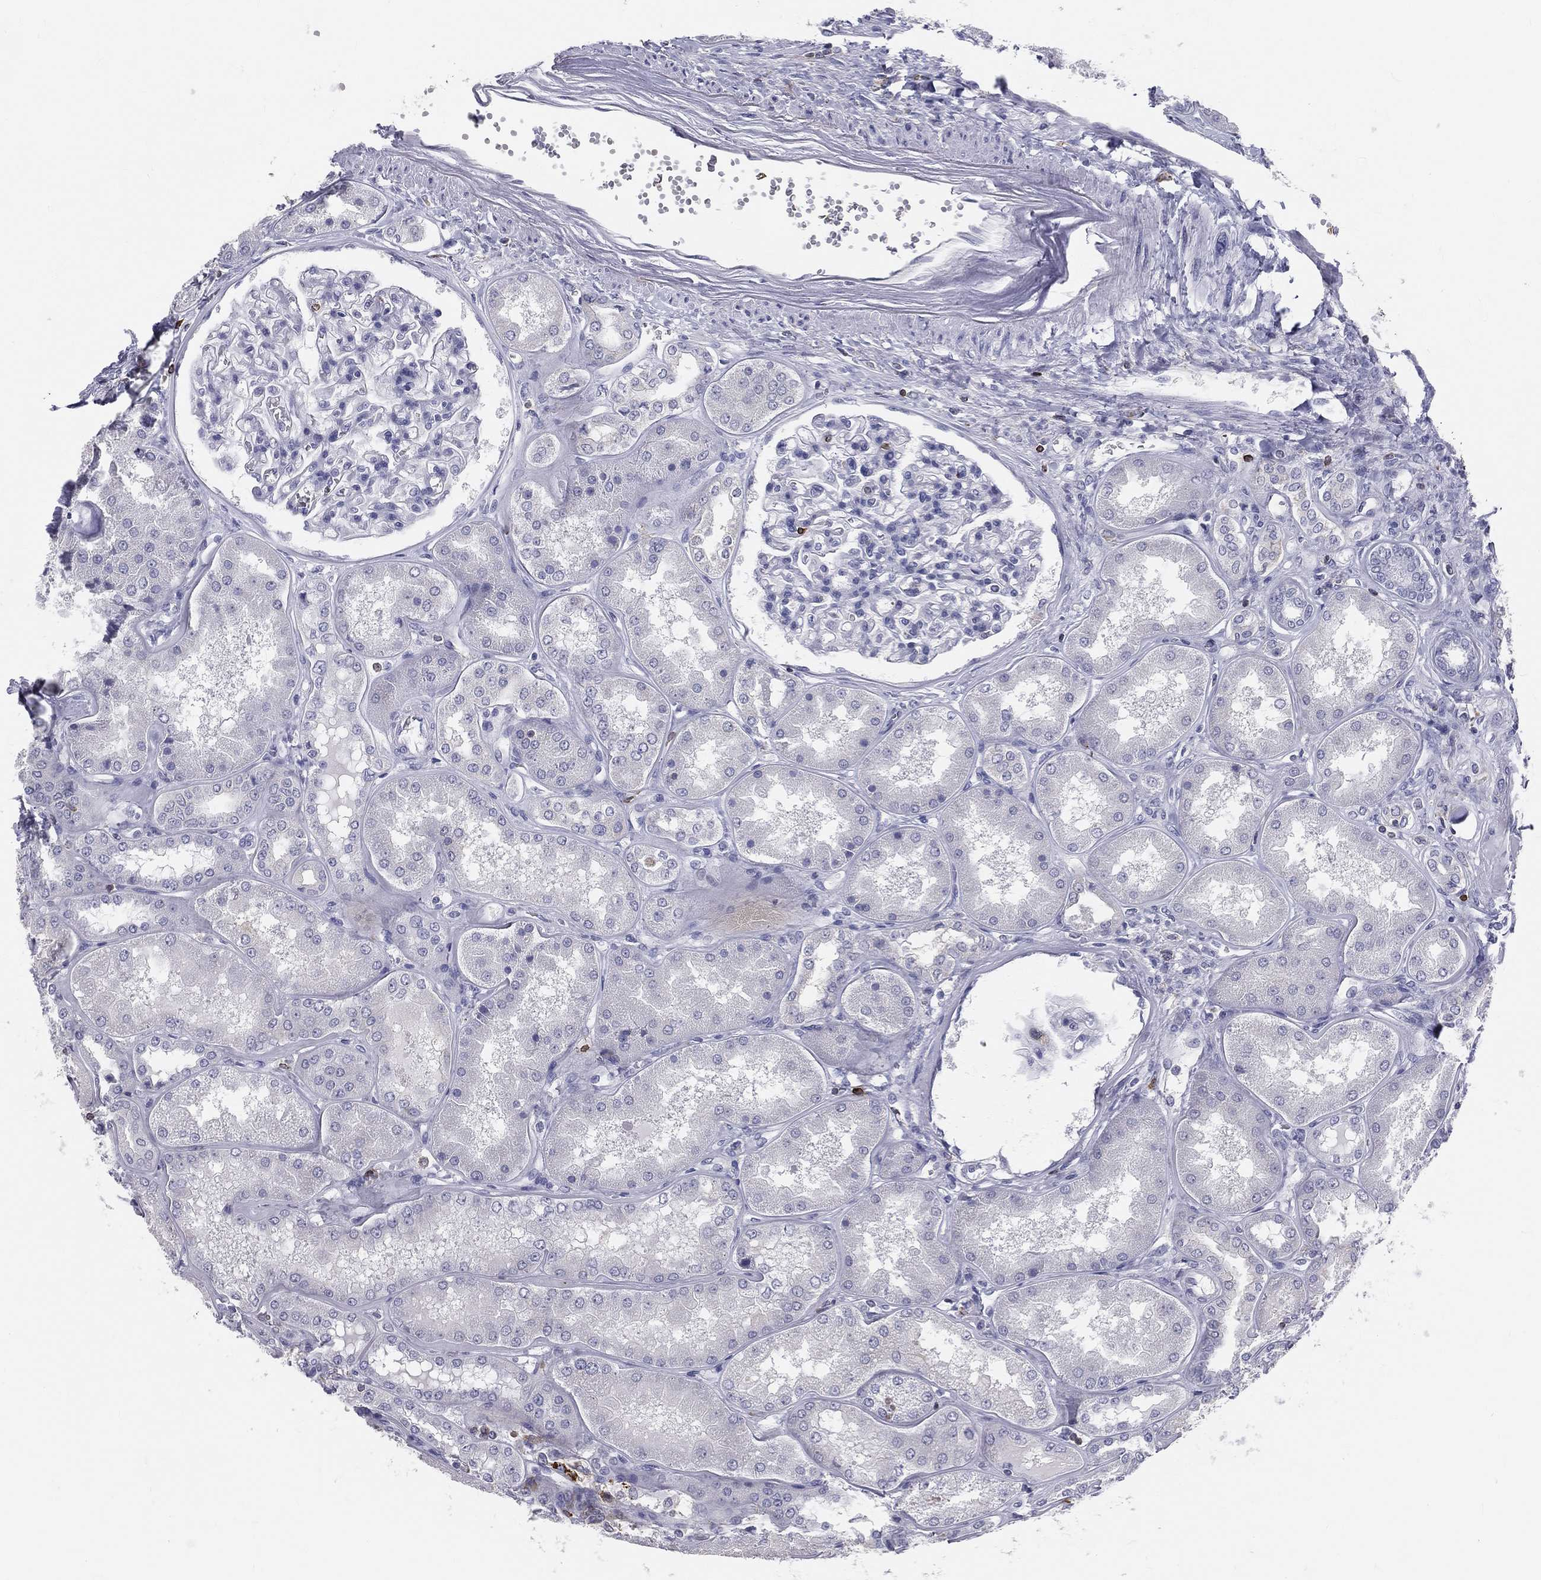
{"staining": {"intensity": "negative", "quantity": "none", "location": "none"}, "tissue": "kidney", "cell_type": "Cells in glomeruli", "image_type": "normal", "snomed": [{"axis": "morphology", "description": "Normal tissue, NOS"}, {"axis": "topography", "description": "Kidney"}], "caption": "This is an immunohistochemistry histopathology image of benign human kidney. There is no positivity in cells in glomeruli.", "gene": "CTSW", "patient": {"sex": "female", "age": 56}}